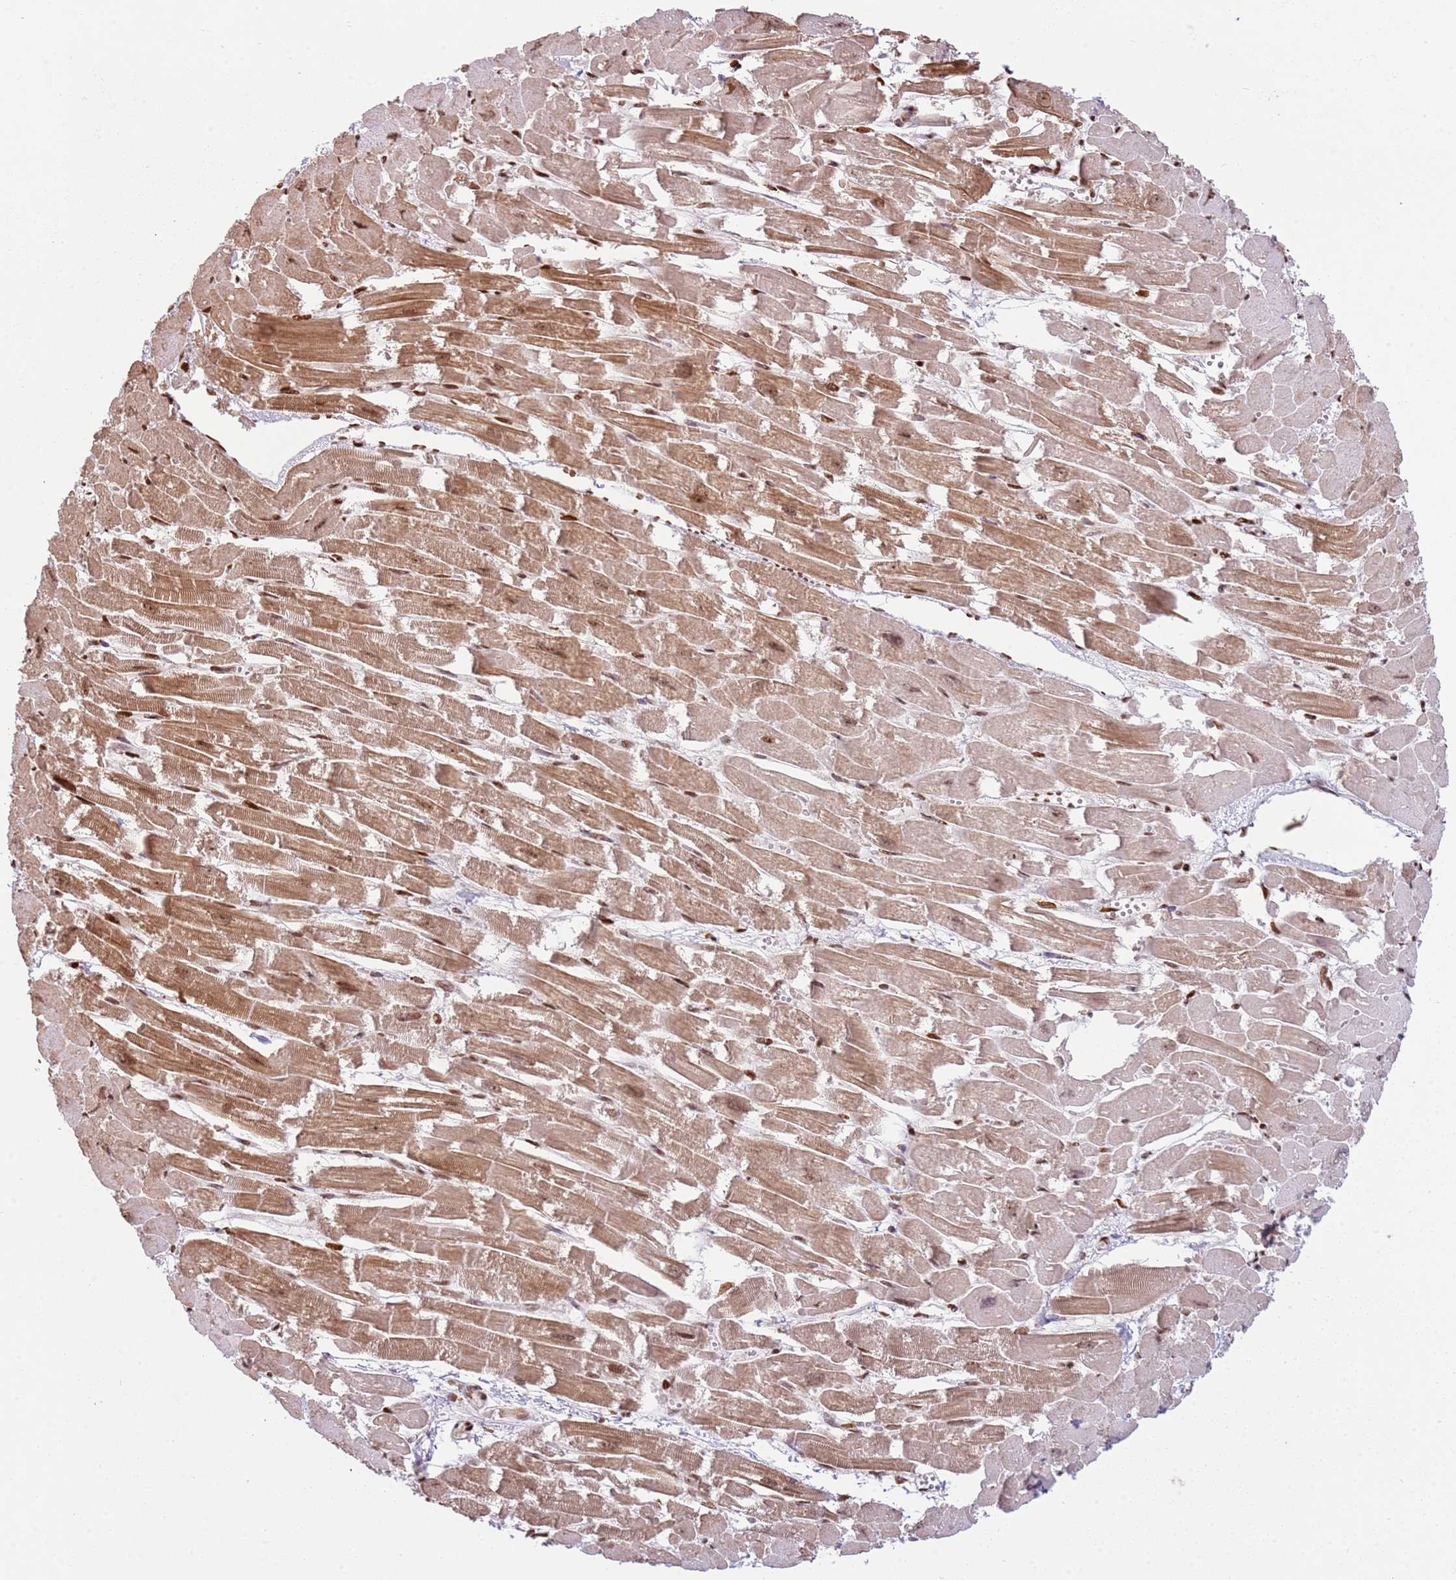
{"staining": {"intensity": "moderate", "quantity": ">75%", "location": "cytoplasmic/membranous,nuclear"}, "tissue": "heart muscle", "cell_type": "Cardiomyocytes", "image_type": "normal", "snomed": [{"axis": "morphology", "description": "Normal tissue, NOS"}, {"axis": "topography", "description": "Heart"}], "caption": "IHC image of normal heart muscle: heart muscle stained using IHC exhibits medium levels of moderate protein expression localized specifically in the cytoplasmic/membranous,nuclear of cardiomyocytes, appearing as a cytoplasmic/membranous,nuclear brown color.", "gene": "SCAF1", "patient": {"sex": "male", "age": 54}}